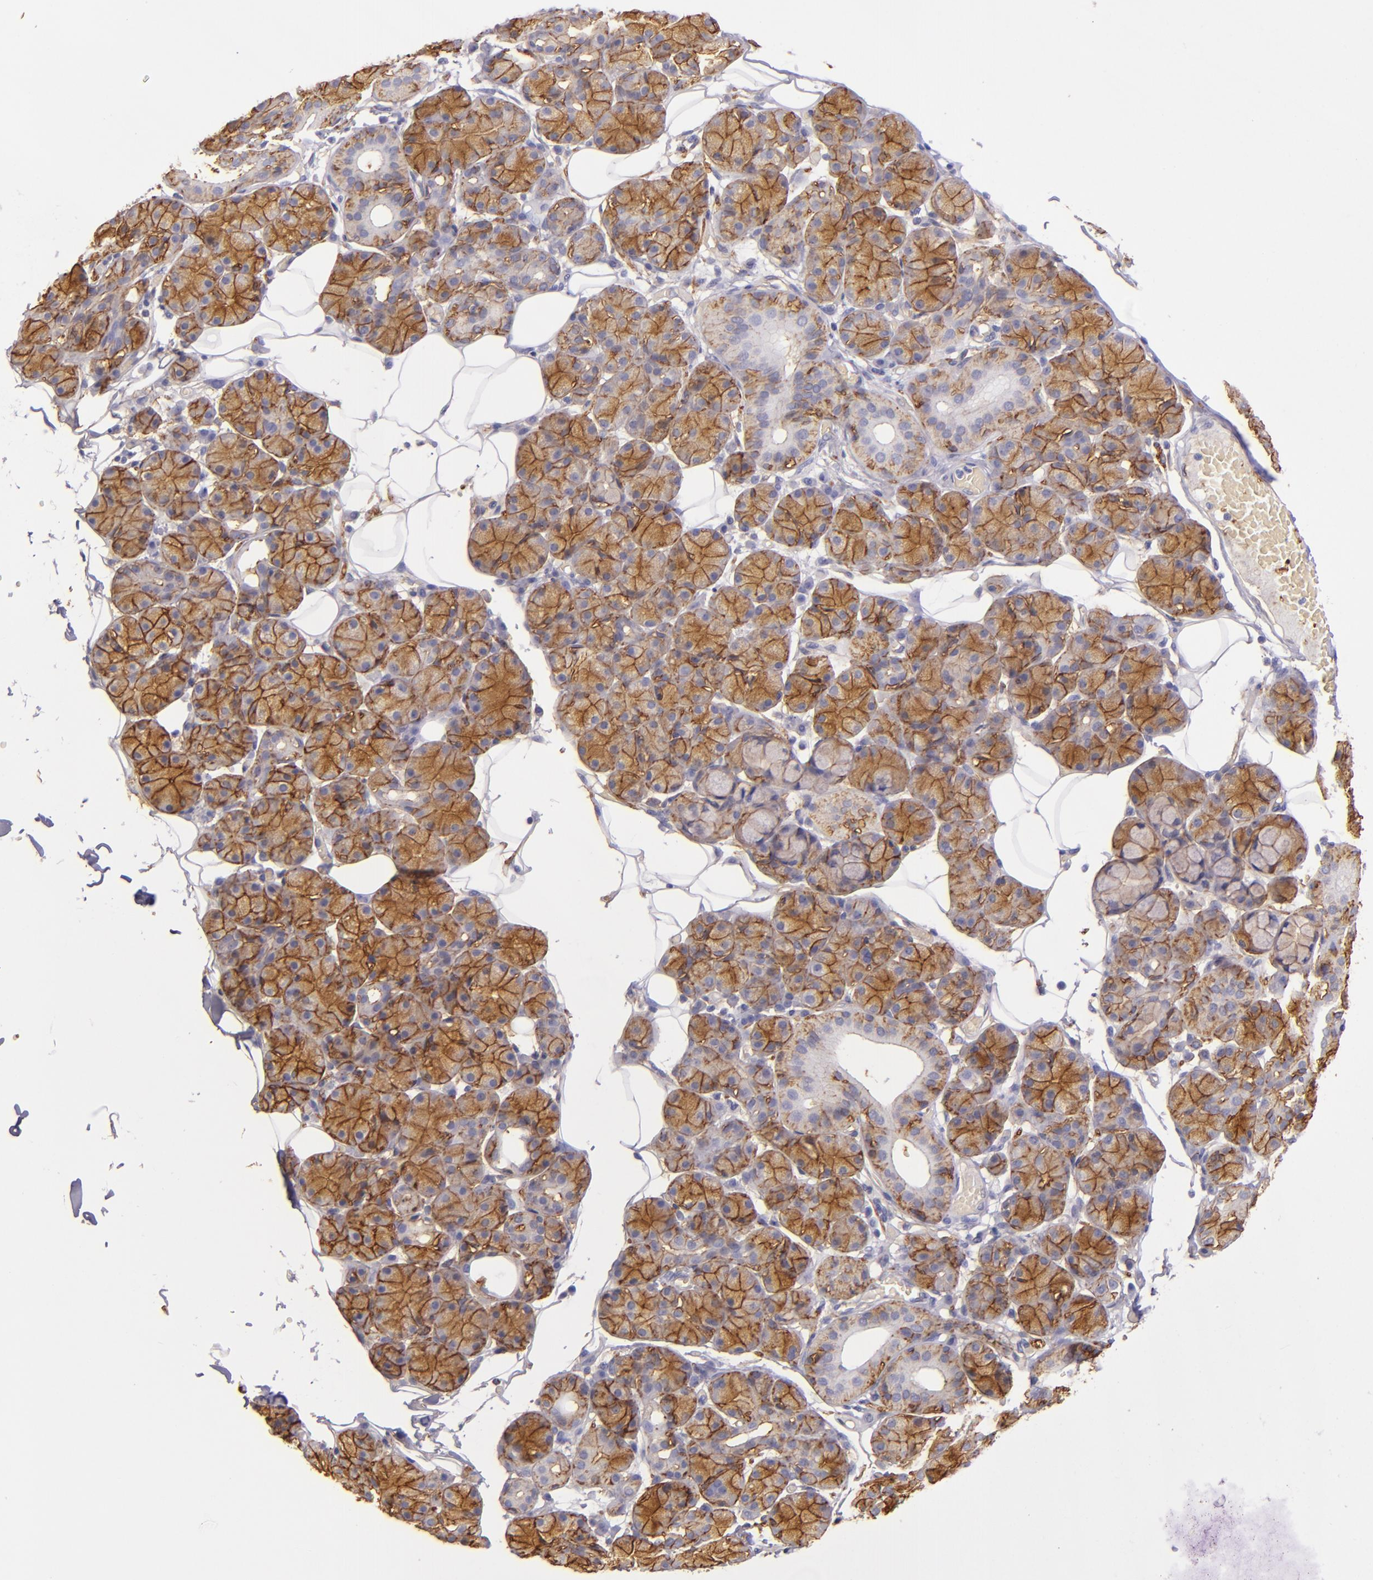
{"staining": {"intensity": "strong", "quantity": ">75%", "location": "cytoplasmic/membranous"}, "tissue": "salivary gland", "cell_type": "Glandular cells", "image_type": "normal", "snomed": [{"axis": "morphology", "description": "Normal tissue, NOS"}, {"axis": "topography", "description": "Salivary gland"}], "caption": "IHC of benign human salivary gland reveals high levels of strong cytoplasmic/membranous staining in approximately >75% of glandular cells. (DAB (3,3'-diaminobenzidine) IHC, brown staining for protein, blue staining for nuclei).", "gene": "CD9", "patient": {"sex": "male", "age": 54}}